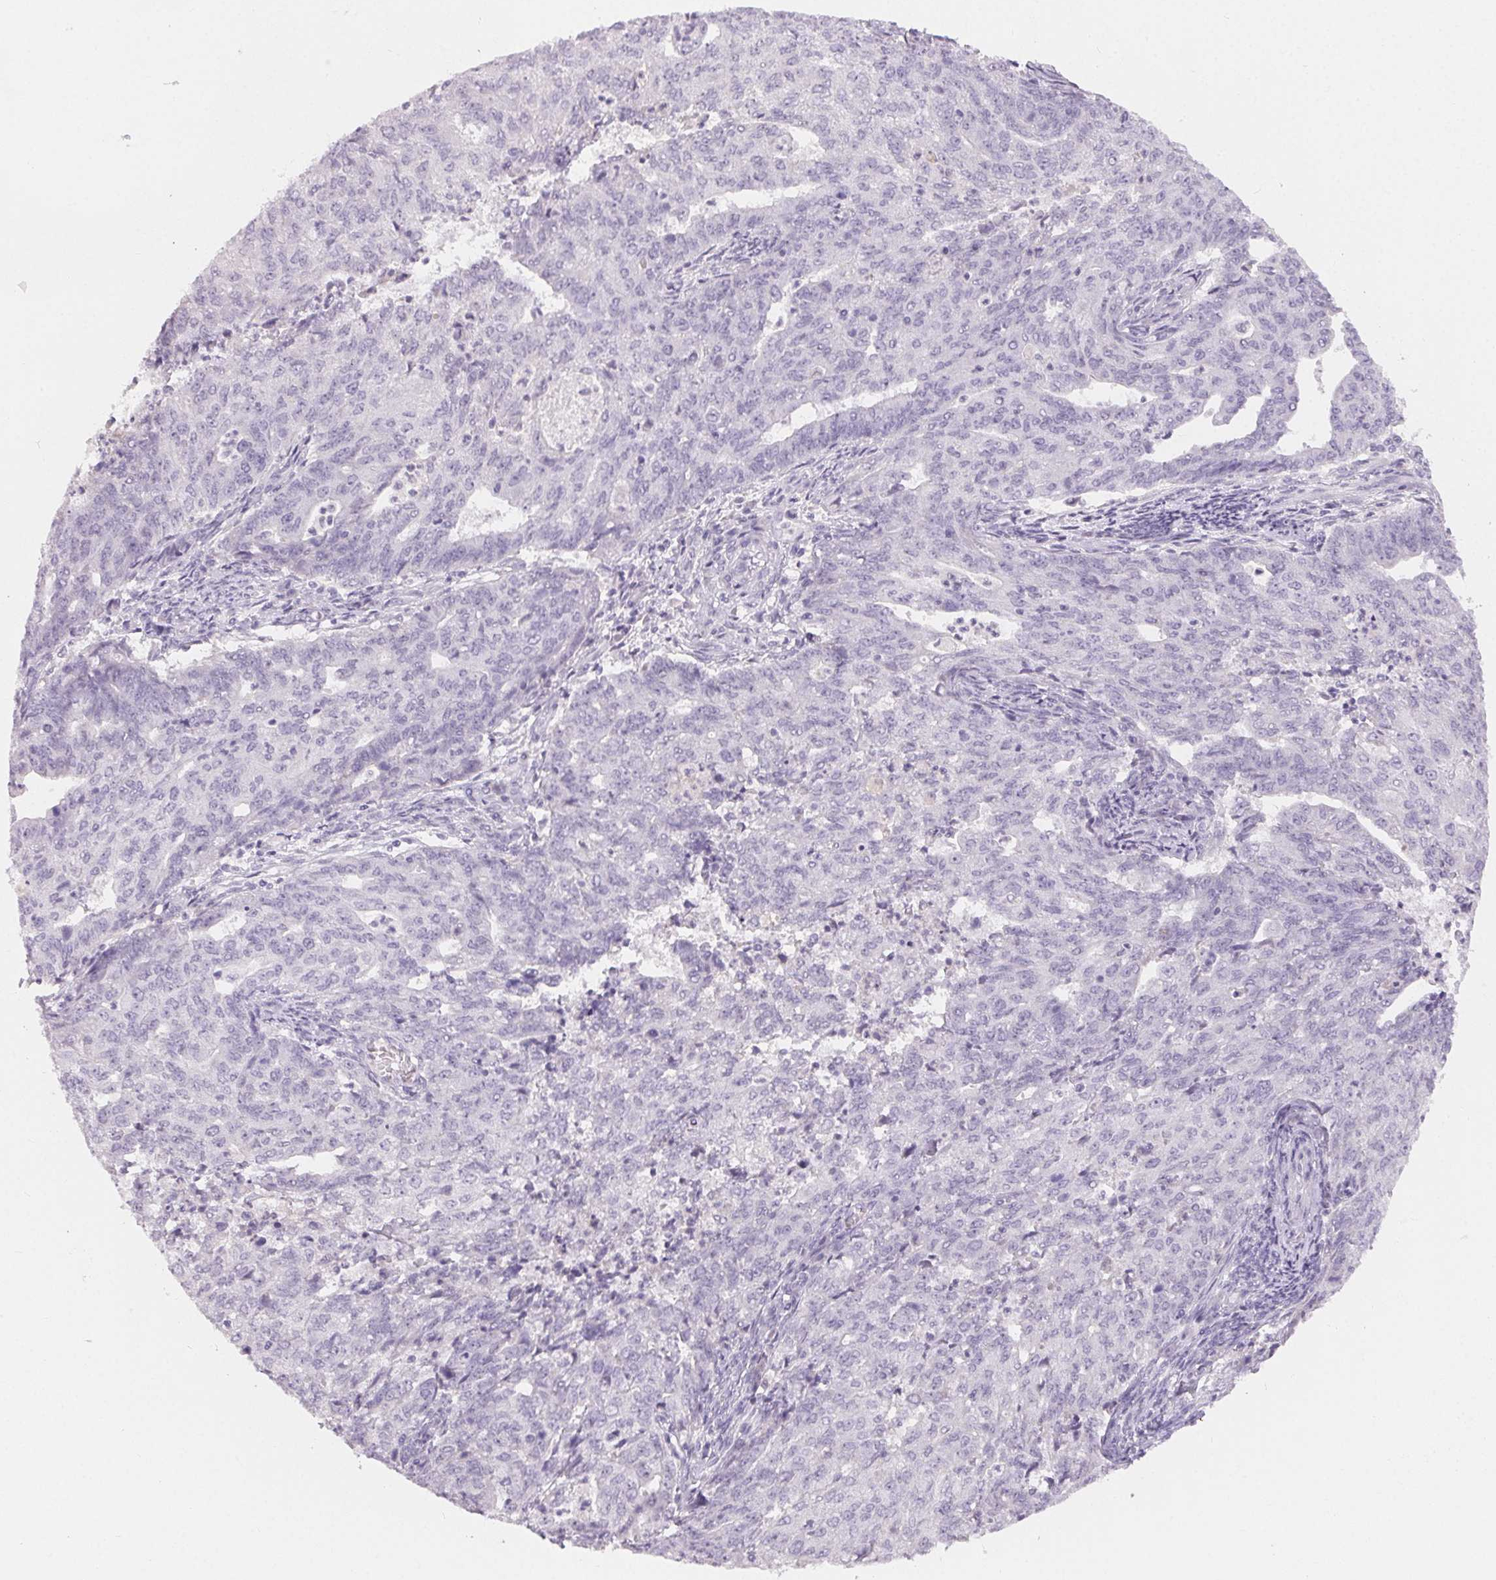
{"staining": {"intensity": "negative", "quantity": "none", "location": "none"}, "tissue": "endometrial cancer", "cell_type": "Tumor cells", "image_type": "cancer", "snomed": [{"axis": "morphology", "description": "Adenocarcinoma, NOS"}, {"axis": "topography", "description": "Endometrium"}], "caption": "IHC photomicrograph of neoplastic tissue: human endometrial cancer stained with DAB displays no significant protein staining in tumor cells.", "gene": "MIOX", "patient": {"sex": "female", "age": 82}}